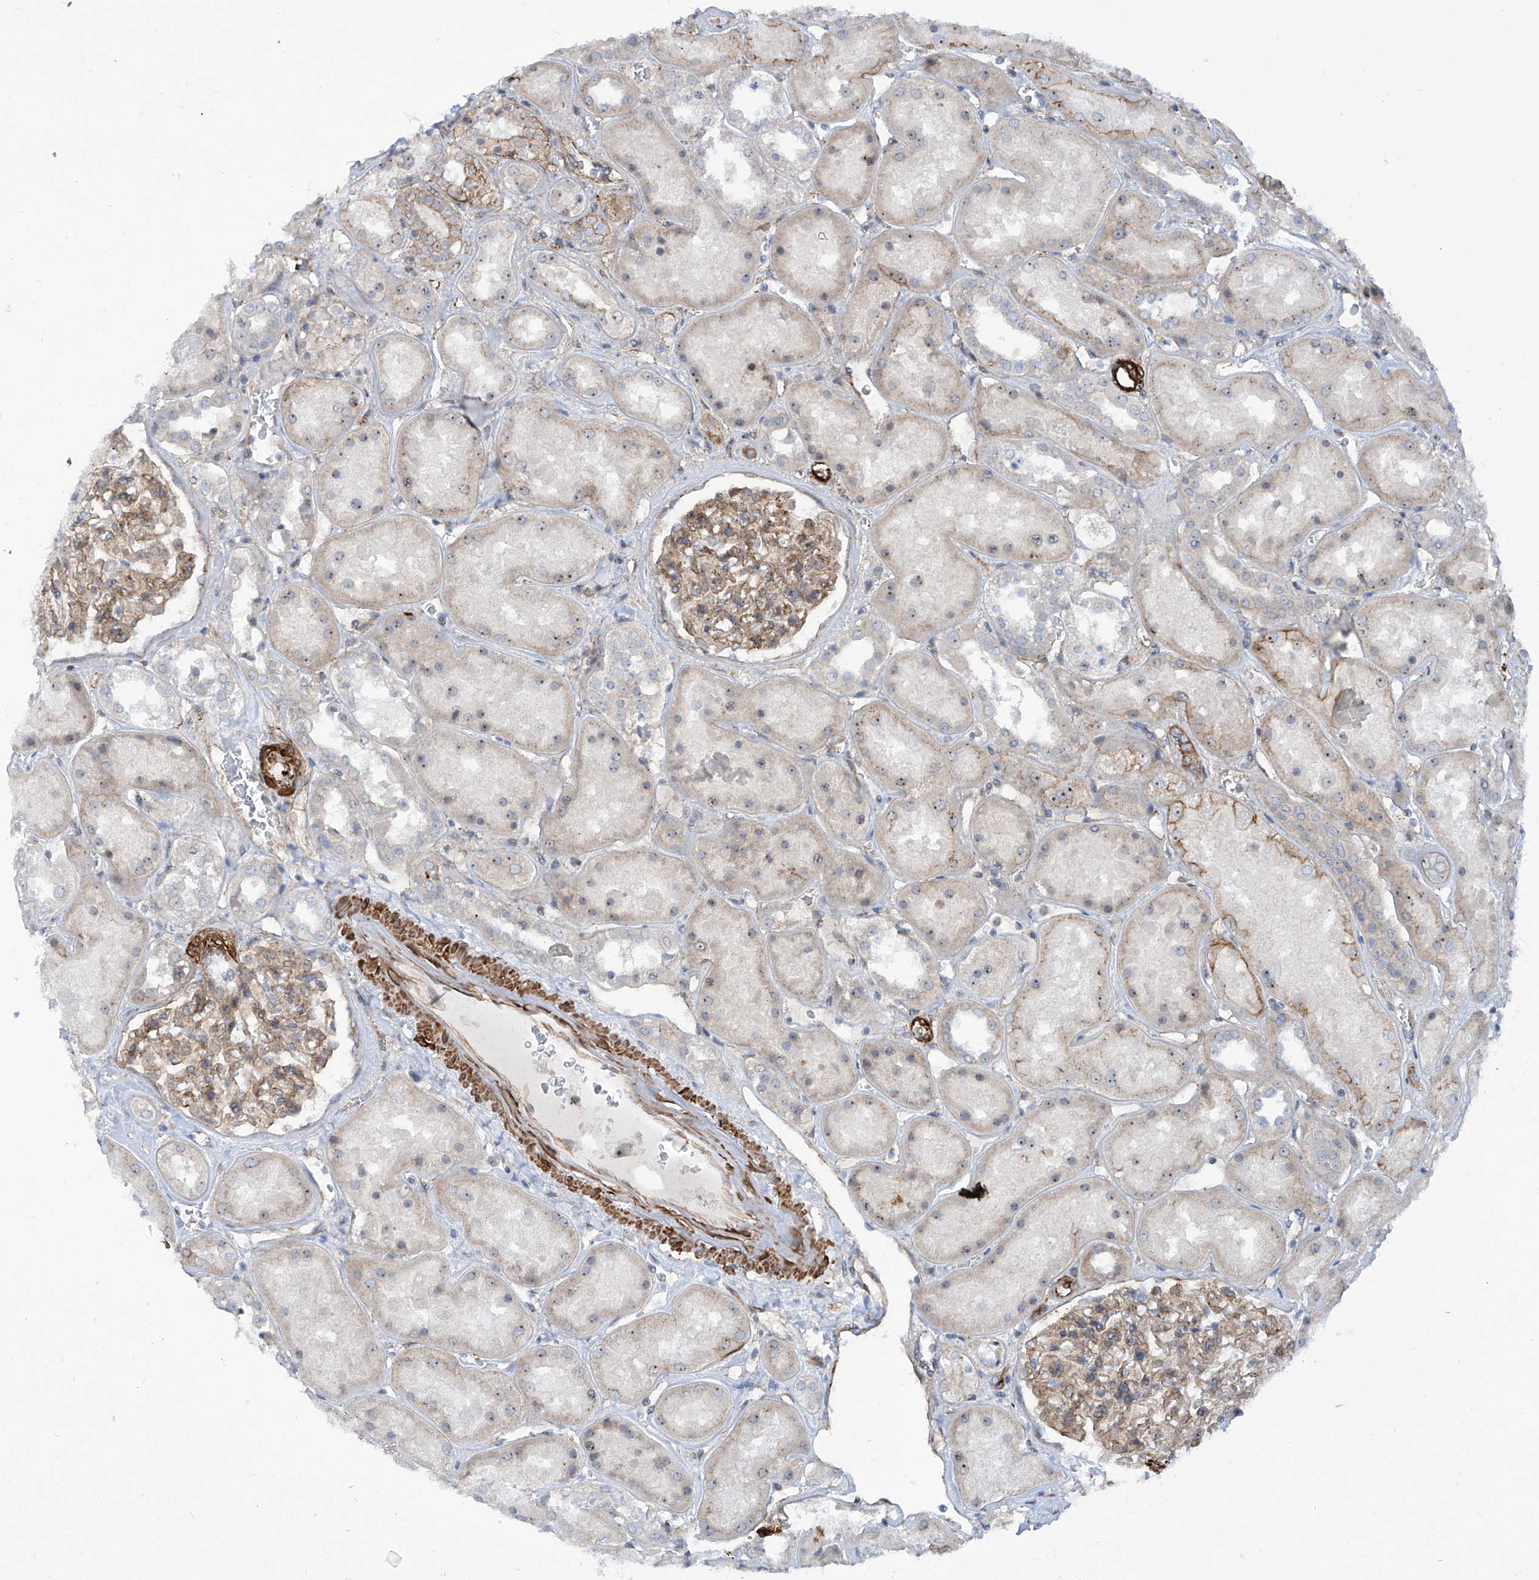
{"staining": {"intensity": "moderate", "quantity": ">75%", "location": "cytoplasmic/membranous"}, "tissue": "kidney", "cell_type": "Cells in glomeruli", "image_type": "normal", "snomed": [{"axis": "morphology", "description": "Normal tissue, NOS"}, {"axis": "topography", "description": "Kidney"}], "caption": "Normal kidney reveals moderate cytoplasmic/membranous expression in approximately >75% of cells in glomeruli, visualized by immunohistochemistry. (Stains: DAB in brown, nuclei in blue, Microscopy: brightfield microscopy at high magnification).", "gene": "ZNF490", "patient": {"sex": "male", "age": 70}}